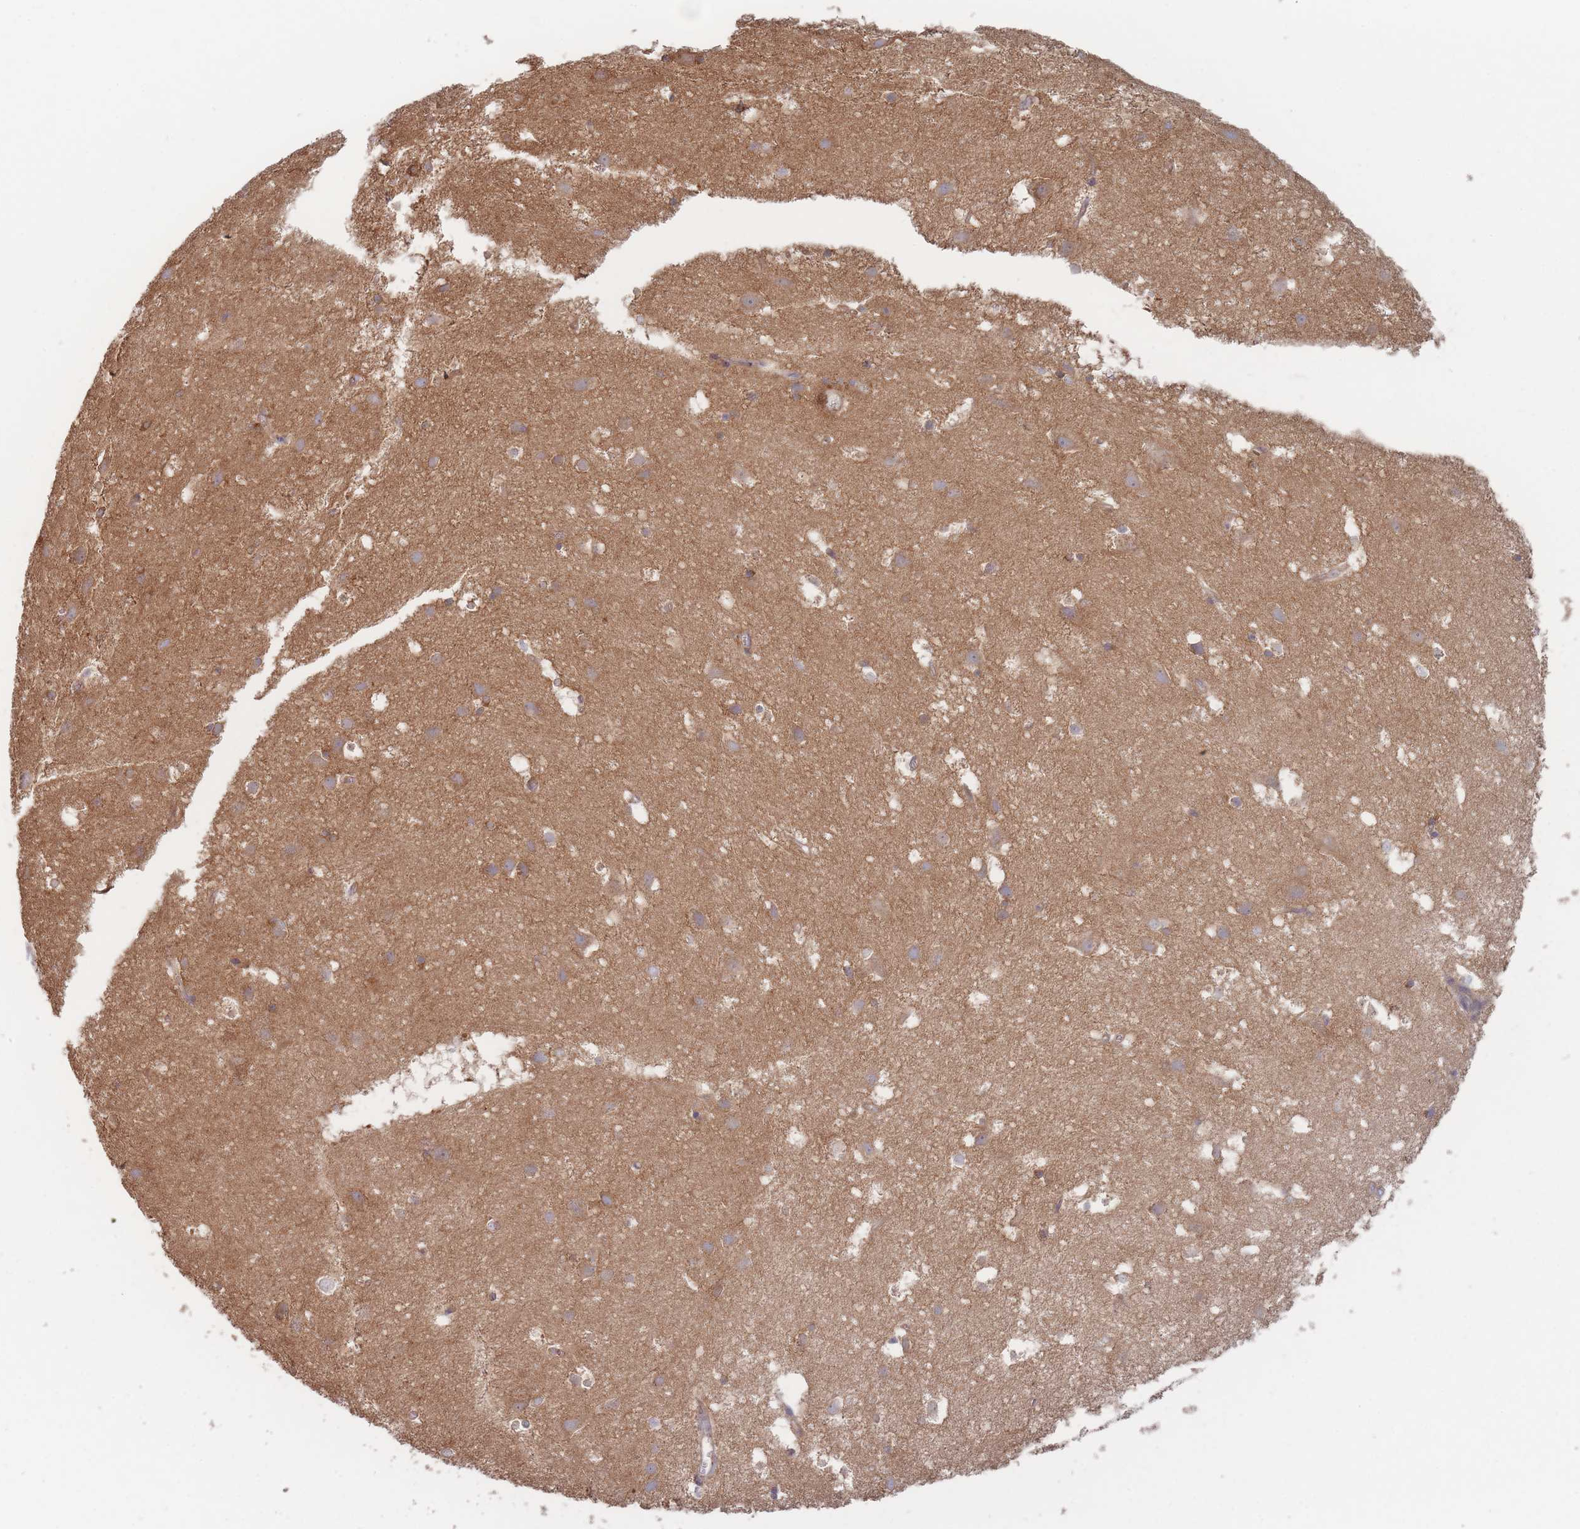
{"staining": {"intensity": "moderate", "quantity": ">75%", "location": "cytoplasmic/membranous"}, "tissue": "cerebral cortex", "cell_type": "Endothelial cells", "image_type": "normal", "snomed": [{"axis": "morphology", "description": "Normal tissue, NOS"}, {"axis": "topography", "description": "Cerebral cortex"}], "caption": "A brown stain shows moderate cytoplasmic/membranous staining of a protein in endothelial cells of normal human cerebral cortex. (Stains: DAB in brown, nuclei in blue, Microscopy: brightfield microscopy at high magnification).", "gene": "KDSR", "patient": {"sex": "male", "age": 54}}